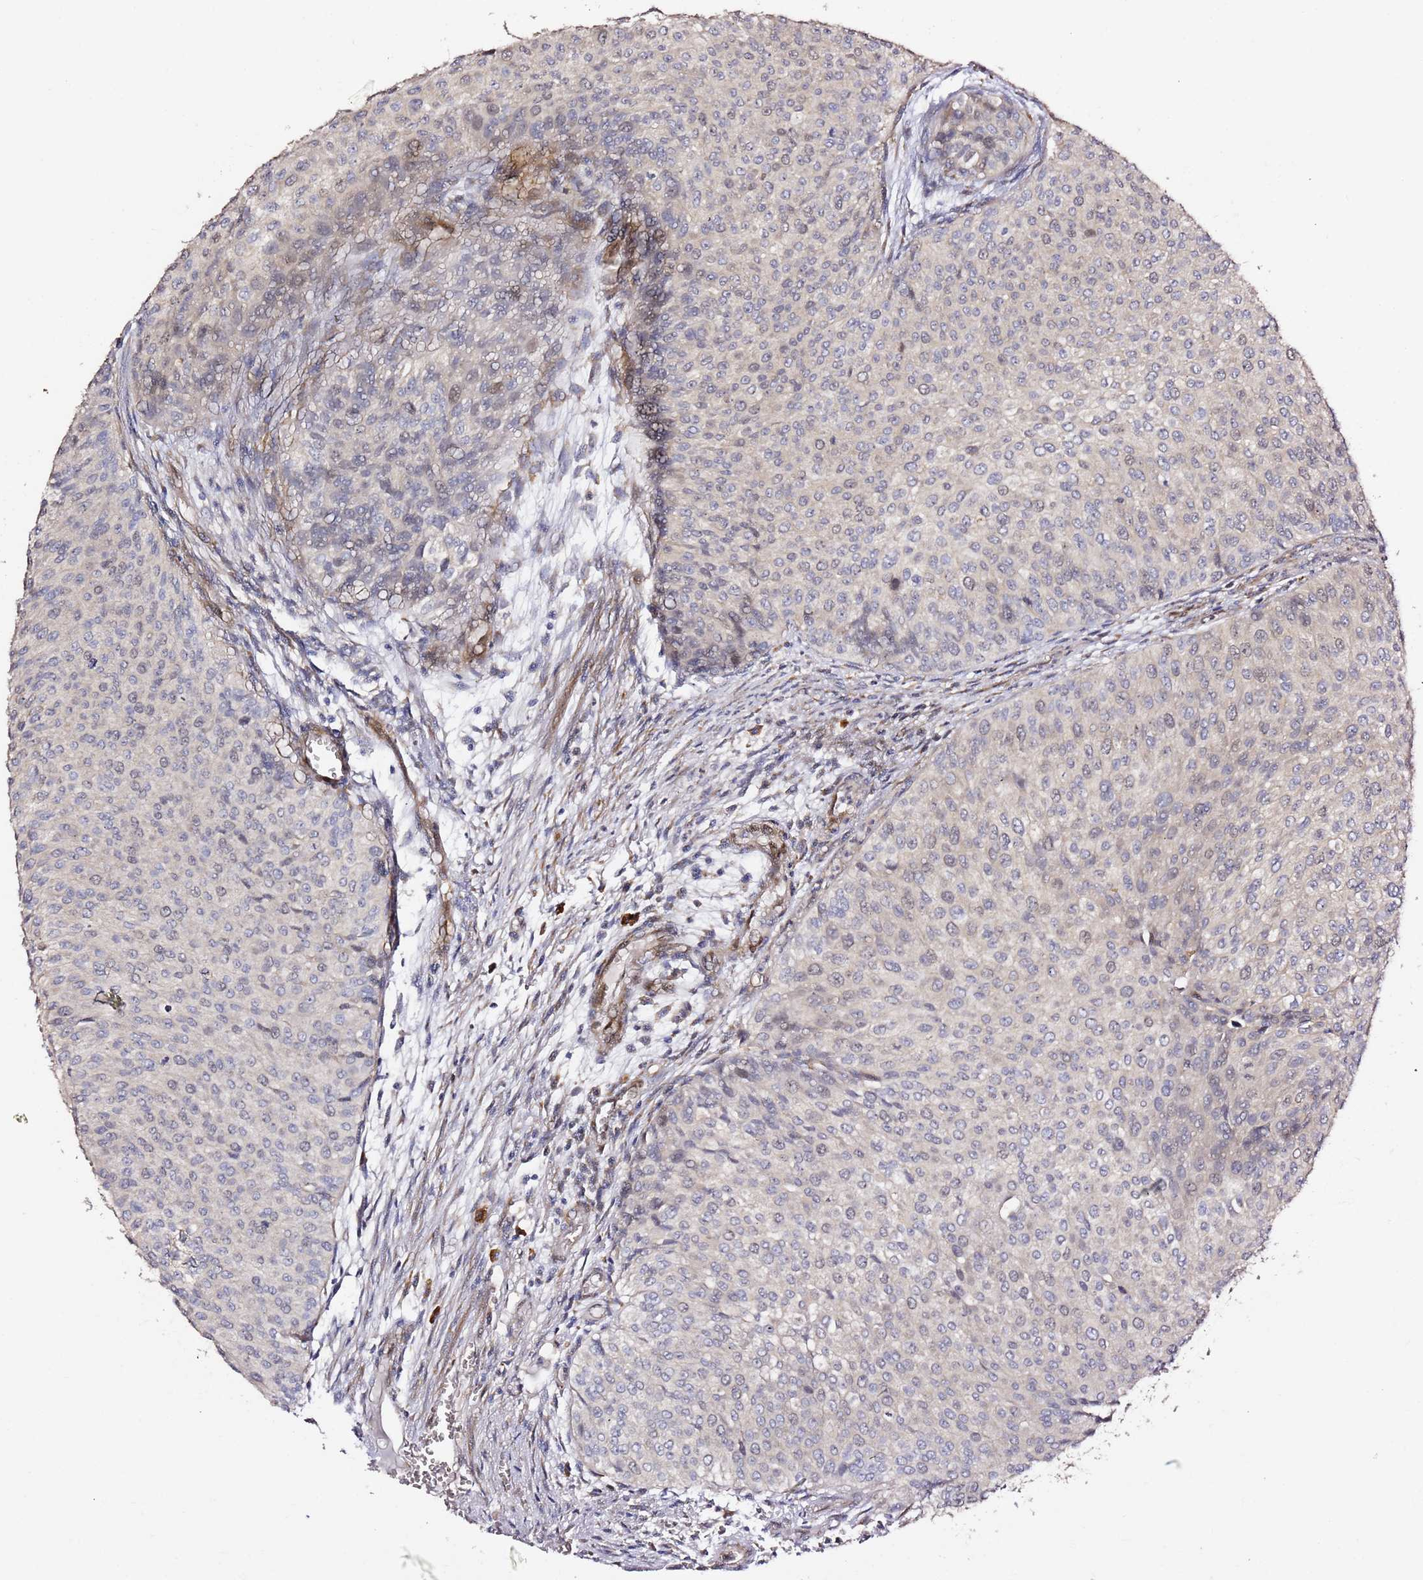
{"staining": {"intensity": "moderate", "quantity": "<25%", "location": "cytoplasmic/membranous"}, "tissue": "urothelial cancer", "cell_type": "Tumor cells", "image_type": "cancer", "snomed": [{"axis": "morphology", "description": "Urothelial carcinoma, Low grade"}, {"axis": "topography", "description": "Urinary bladder"}], "caption": "The micrograph reveals staining of urothelial cancer, revealing moderate cytoplasmic/membranous protein expression (brown color) within tumor cells. (DAB (3,3'-diaminobenzidine) IHC with brightfield microscopy, high magnification).", "gene": "HSD17B7", "patient": {"sex": "male", "age": 84}}